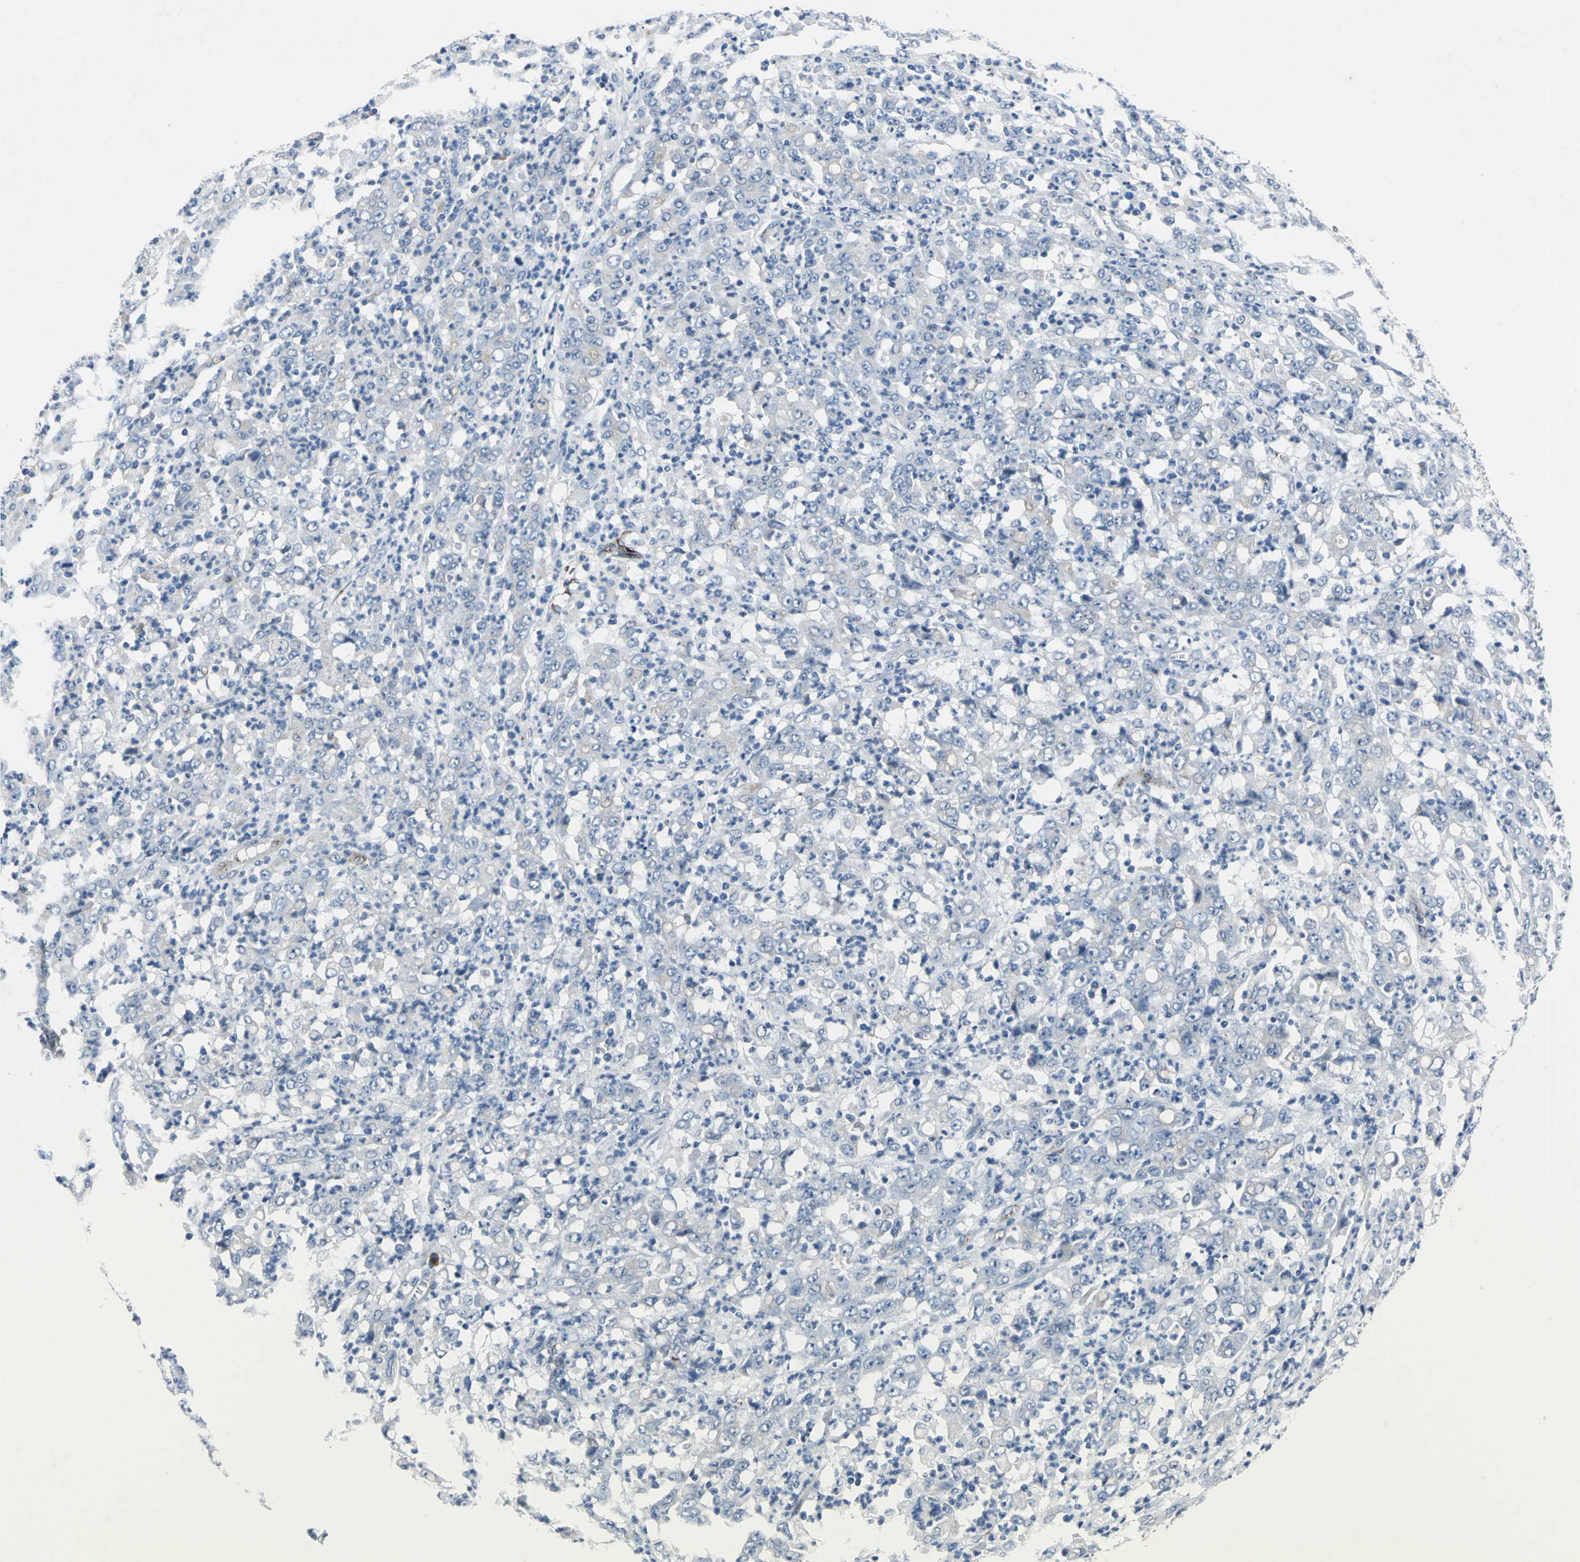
{"staining": {"intensity": "negative", "quantity": "none", "location": "none"}, "tissue": "stomach cancer", "cell_type": "Tumor cells", "image_type": "cancer", "snomed": [{"axis": "morphology", "description": "Adenocarcinoma, NOS"}, {"axis": "topography", "description": "Stomach, lower"}], "caption": "This is an immunohistochemistry image of stomach cancer (adenocarcinoma). There is no expression in tumor cells.", "gene": "SELP", "patient": {"sex": "female", "age": 71}}